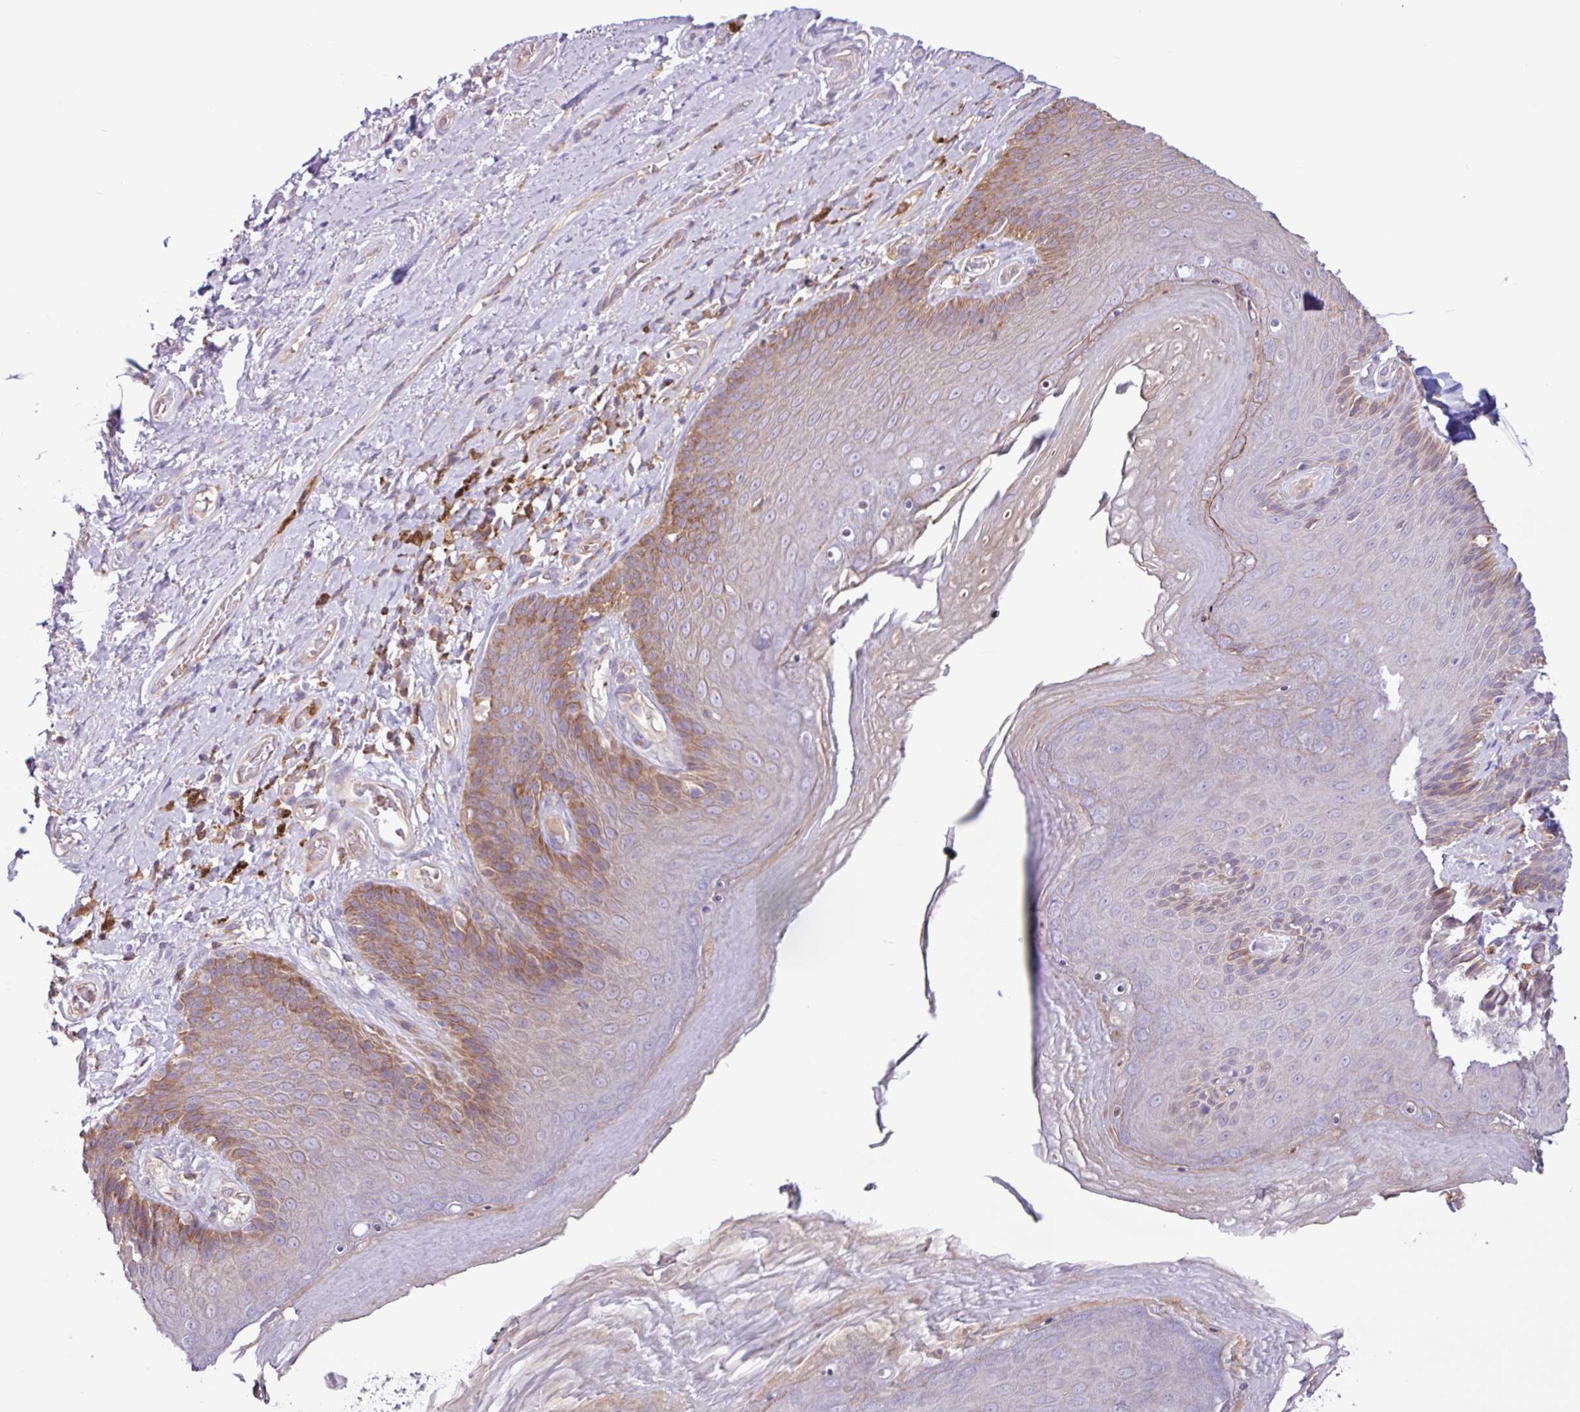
{"staining": {"intensity": "moderate", "quantity": "25%-75%", "location": "cytoplasmic/membranous"}, "tissue": "skin", "cell_type": "Epidermal cells", "image_type": "normal", "snomed": [{"axis": "morphology", "description": "Normal tissue, NOS"}, {"axis": "topography", "description": "Anal"}, {"axis": "topography", "description": "Peripheral nerve tissue"}], "caption": "This histopathology image shows immunohistochemistry (IHC) staining of benign skin, with medium moderate cytoplasmic/membranous expression in approximately 25%-75% of epidermal cells.", "gene": "ACTR3B", "patient": {"sex": "male", "age": 53}}